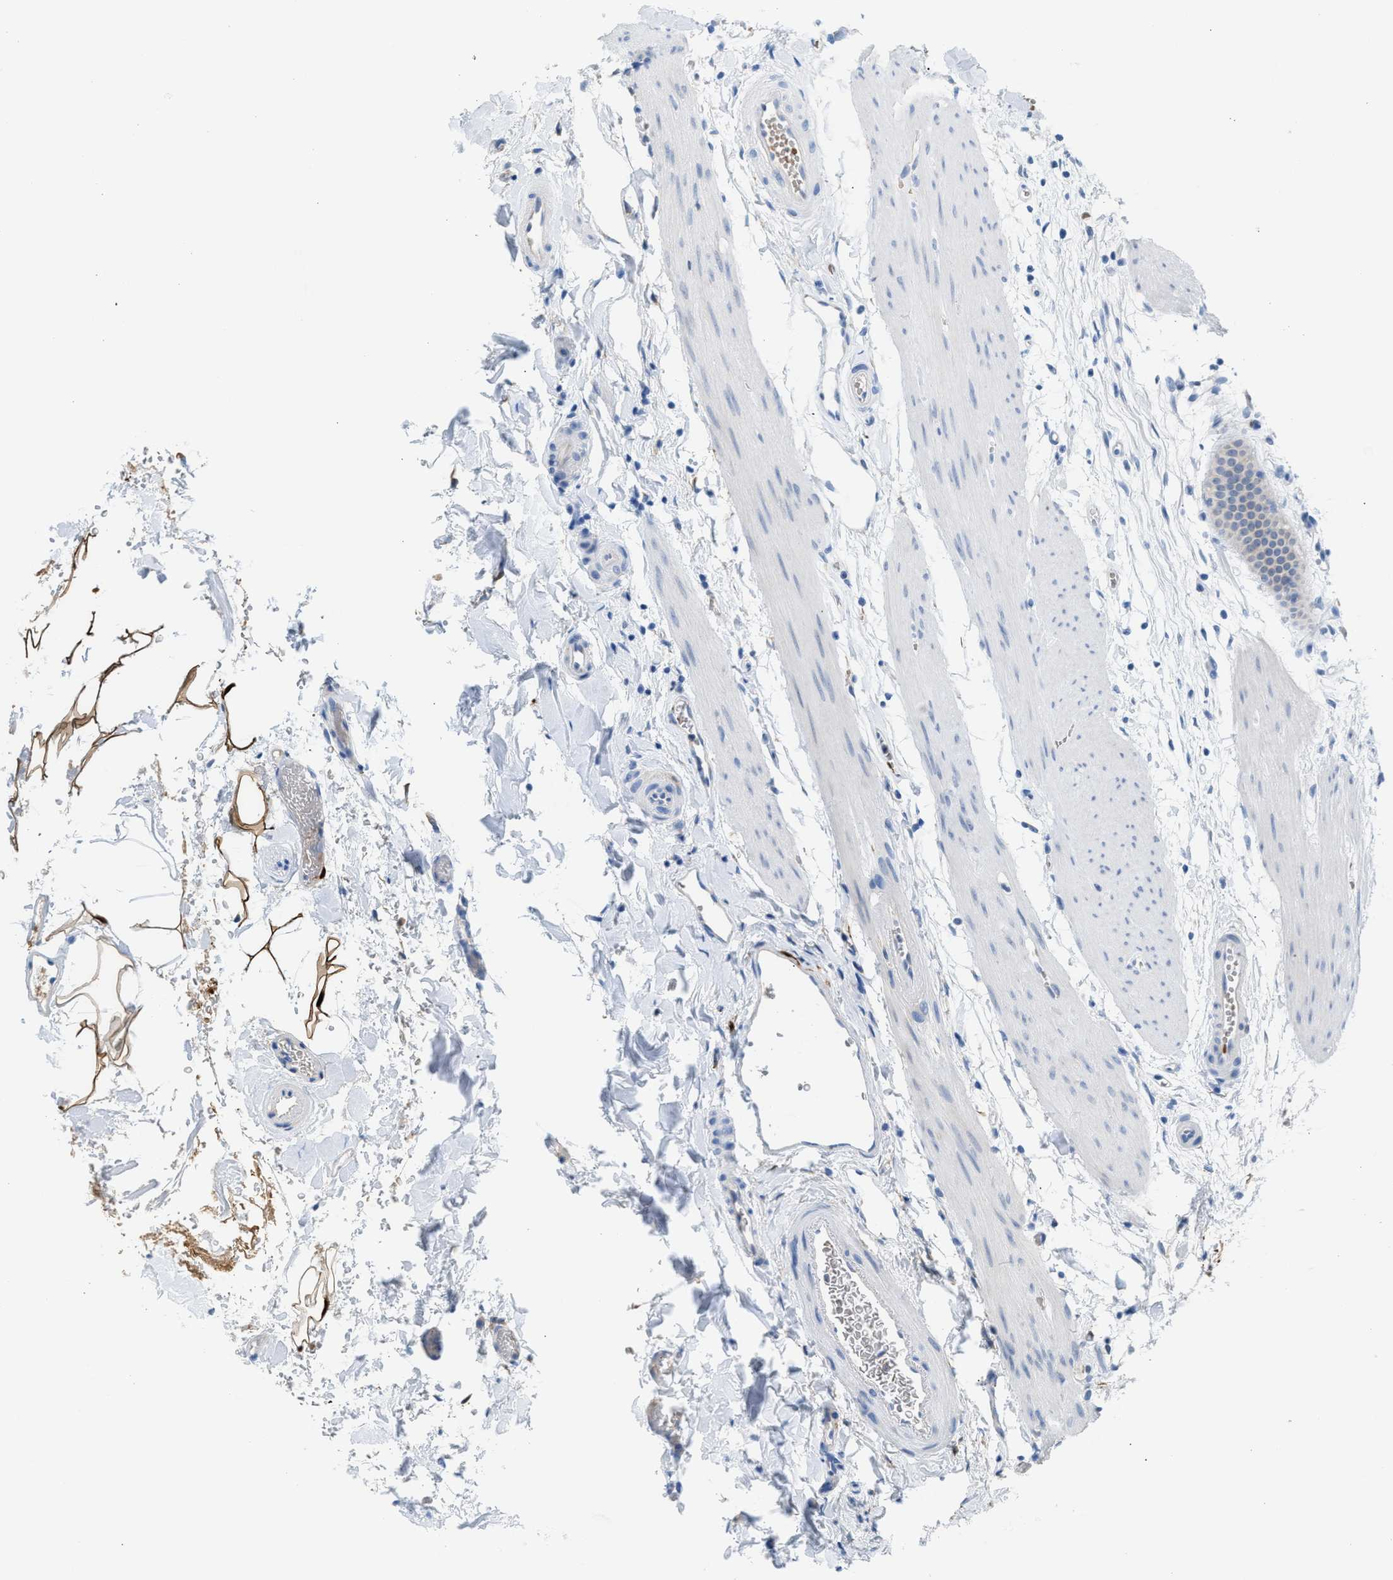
{"staining": {"intensity": "negative", "quantity": "none", "location": "none"}, "tissue": "gallbladder", "cell_type": "Glandular cells", "image_type": "normal", "snomed": [{"axis": "morphology", "description": "Normal tissue, NOS"}, {"axis": "topography", "description": "Gallbladder"}], "caption": "Human gallbladder stained for a protein using immunohistochemistry displays no expression in glandular cells.", "gene": "CA3", "patient": {"sex": "female", "age": 64}}